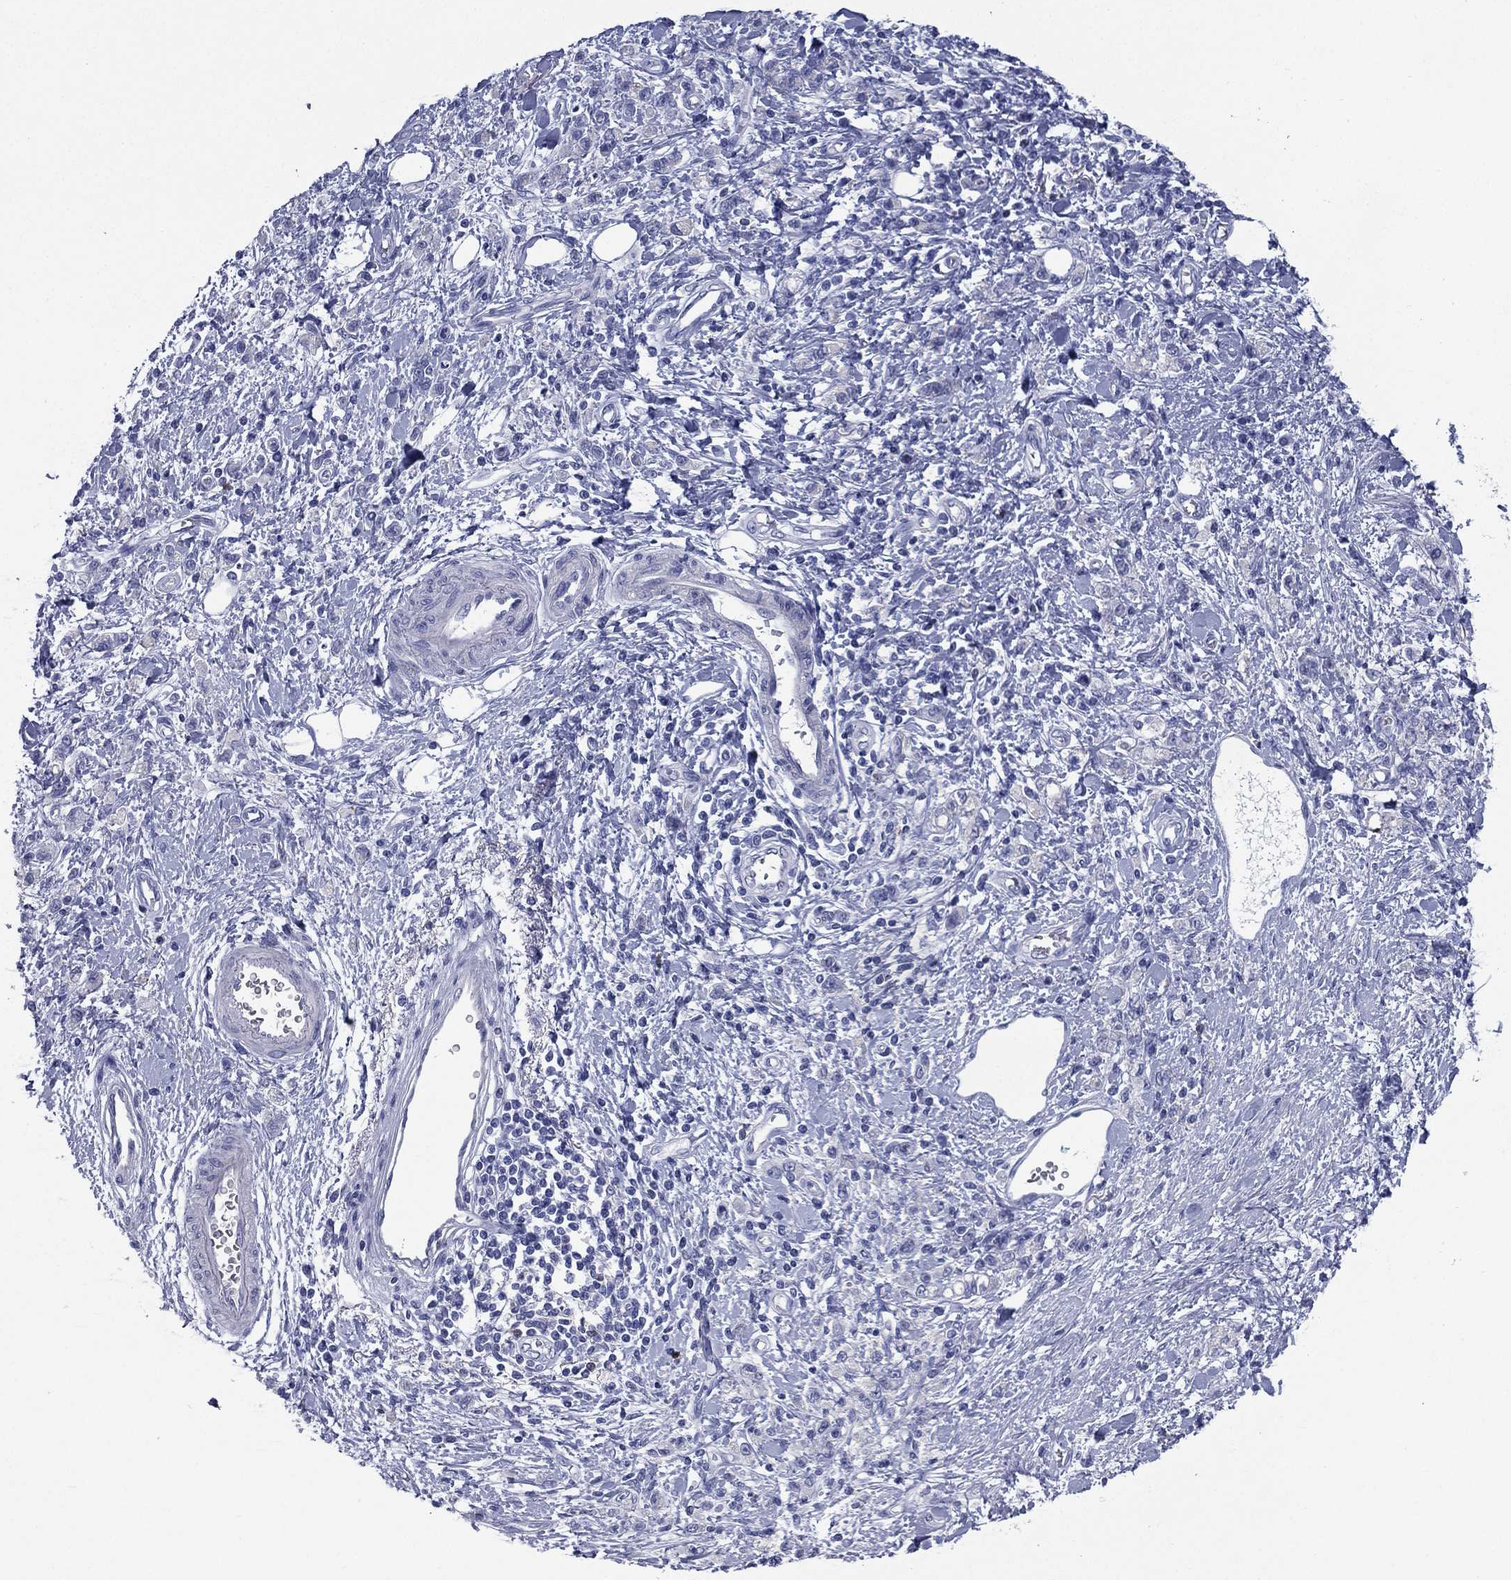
{"staining": {"intensity": "negative", "quantity": "none", "location": "none"}, "tissue": "stomach cancer", "cell_type": "Tumor cells", "image_type": "cancer", "snomed": [{"axis": "morphology", "description": "Adenocarcinoma, NOS"}, {"axis": "topography", "description": "Stomach"}], "caption": "Immunohistochemical staining of human stomach cancer (adenocarcinoma) displays no significant staining in tumor cells.", "gene": "FCER2", "patient": {"sex": "male", "age": 77}}